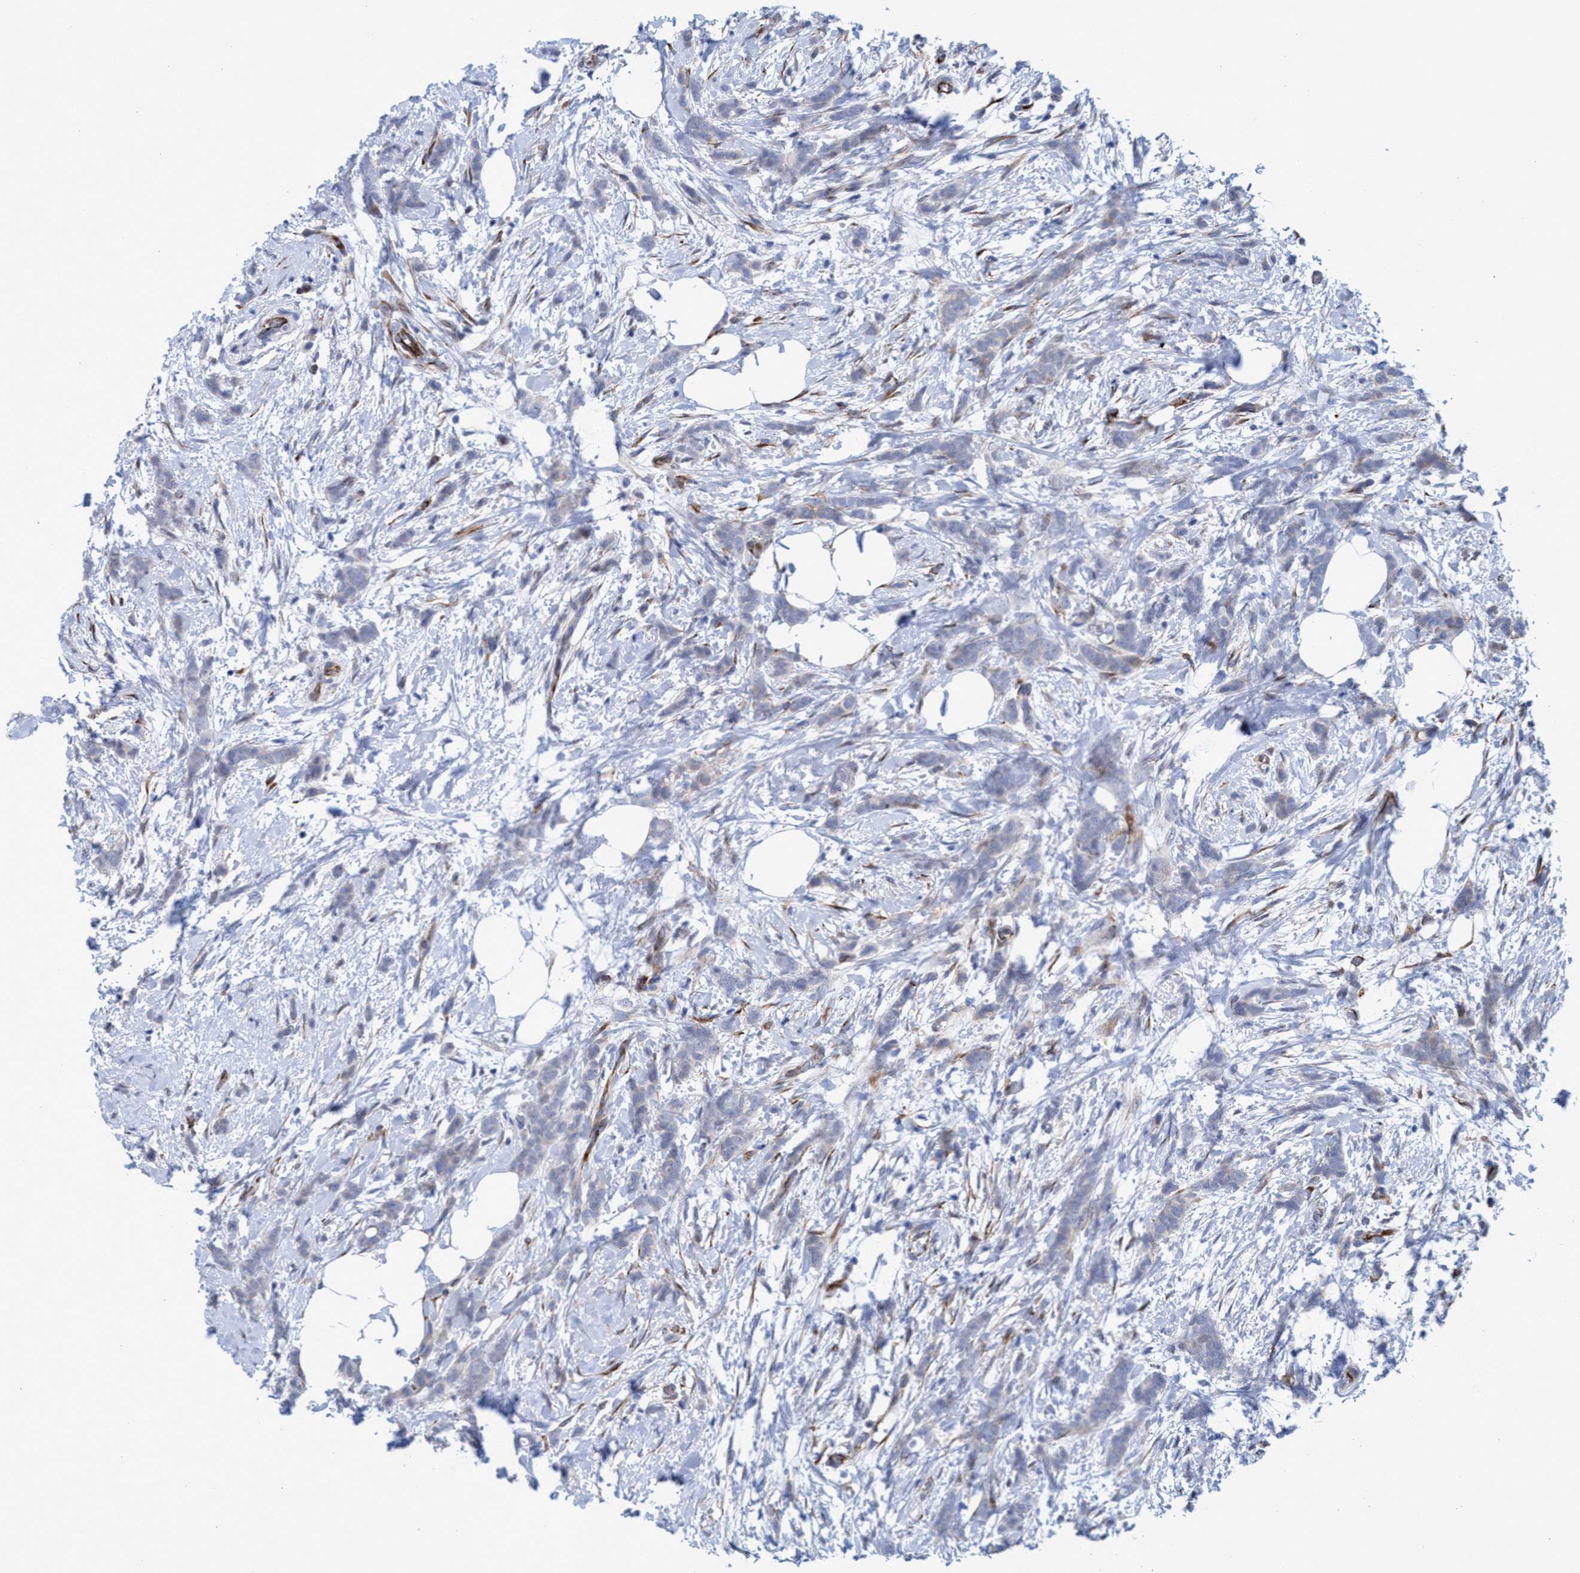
{"staining": {"intensity": "weak", "quantity": "<25%", "location": "cytoplasmic/membranous"}, "tissue": "breast cancer", "cell_type": "Tumor cells", "image_type": "cancer", "snomed": [{"axis": "morphology", "description": "Lobular carcinoma, in situ"}, {"axis": "morphology", "description": "Lobular carcinoma"}, {"axis": "topography", "description": "Breast"}], "caption": "Tumor cells show no significant staining in lobular carcinoma in situ (breast).", "gene": "SLC43A2", "patient": {"sex": "female", "age": 41}}